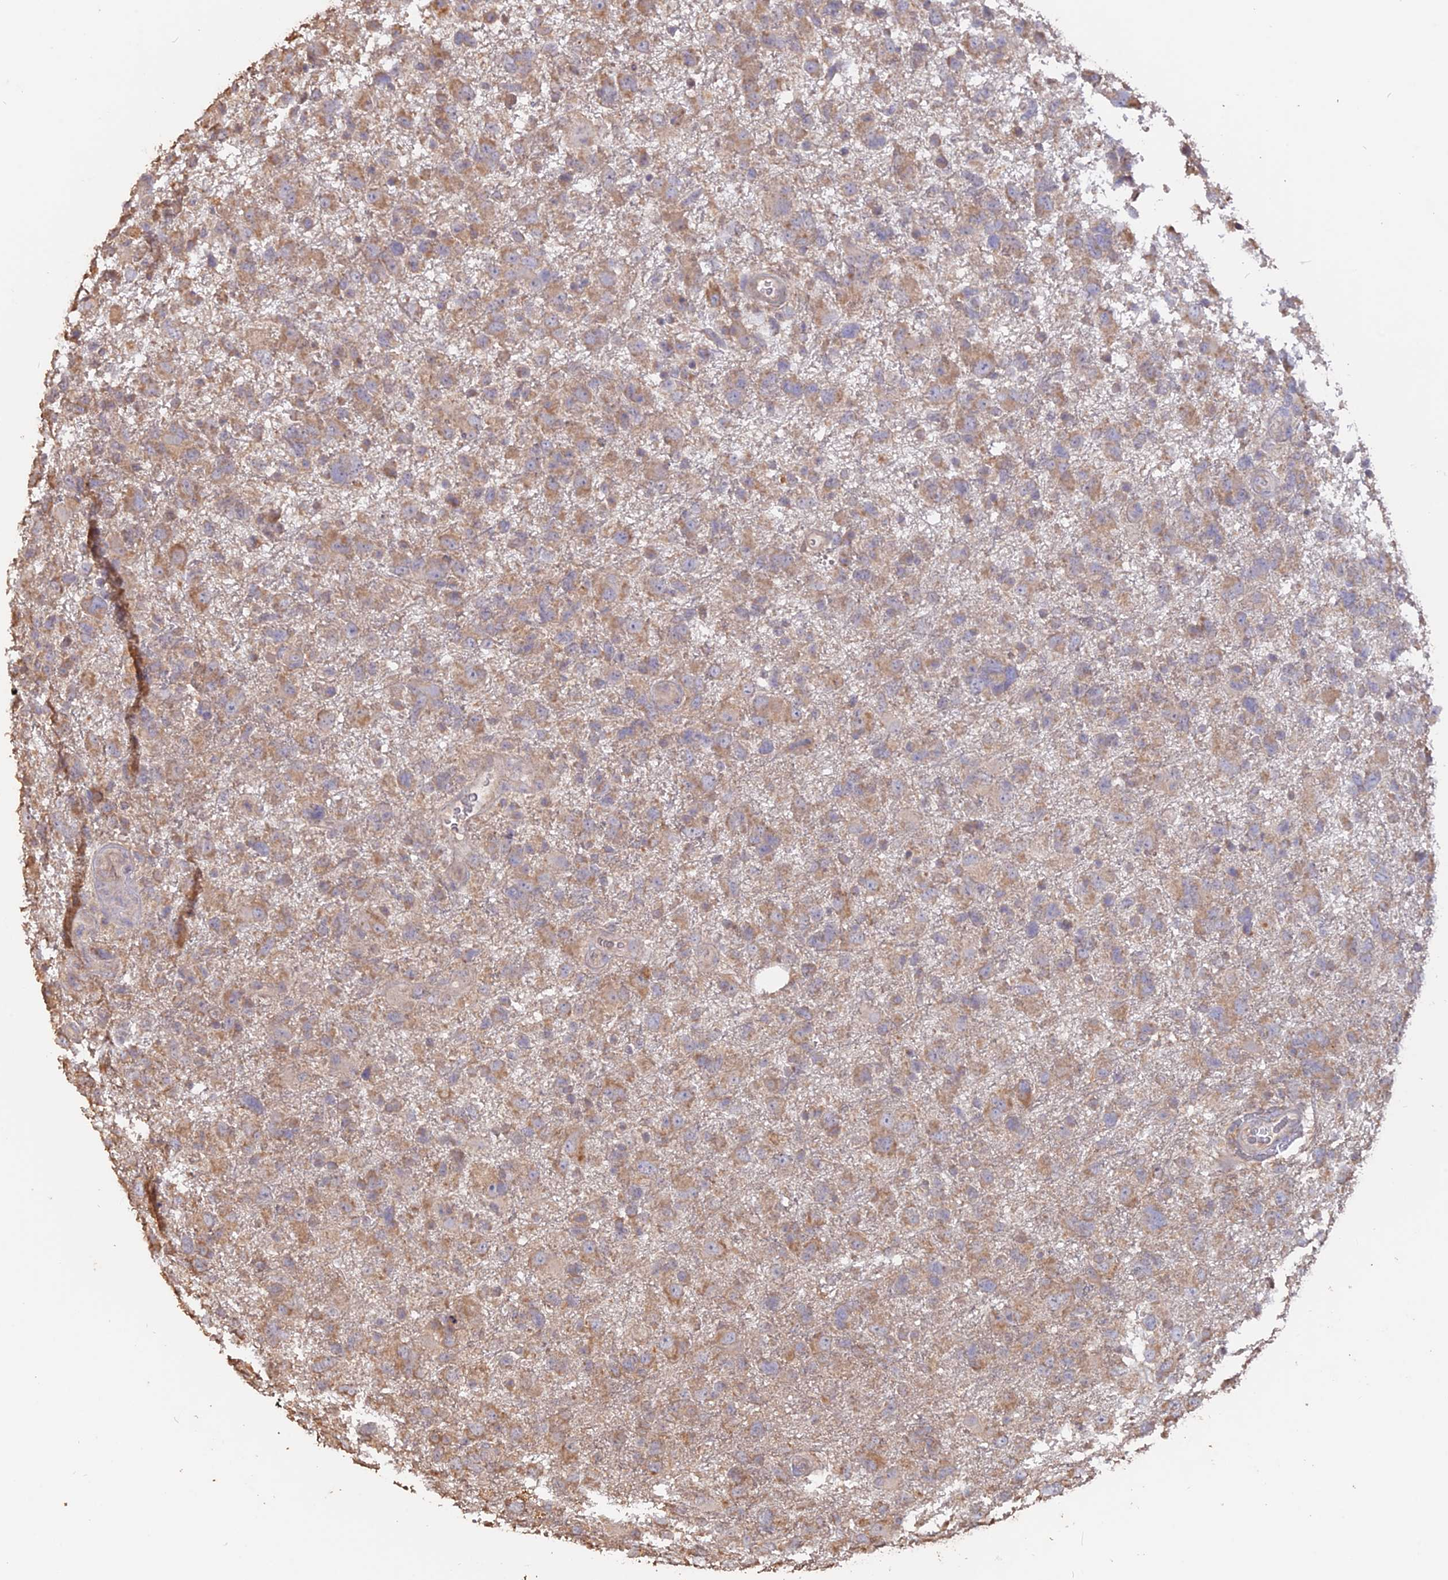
{"staining": {"intensity": "moderate", "quantity": "25%-75%", "location": "cytoplasmic/membranous"}, "tissue": "glioma", "cell_type": "Tumor cells", "image_type": "cancer", "snomed": [{"axis": "morphology", "description": "Glioma, malignant, High grade"}, {"axis": "topography", "description": "Brain"}], "caption": "DAB (3,3'-diaminobenzidine) immunohistochemical staining of human glioma demonstrates moderate cytoplasmic/membranous protein positivity in about 25%-75% of tumor cells.", "gene": "LAYN", "patient": {"sex": "male", "age": 61}}